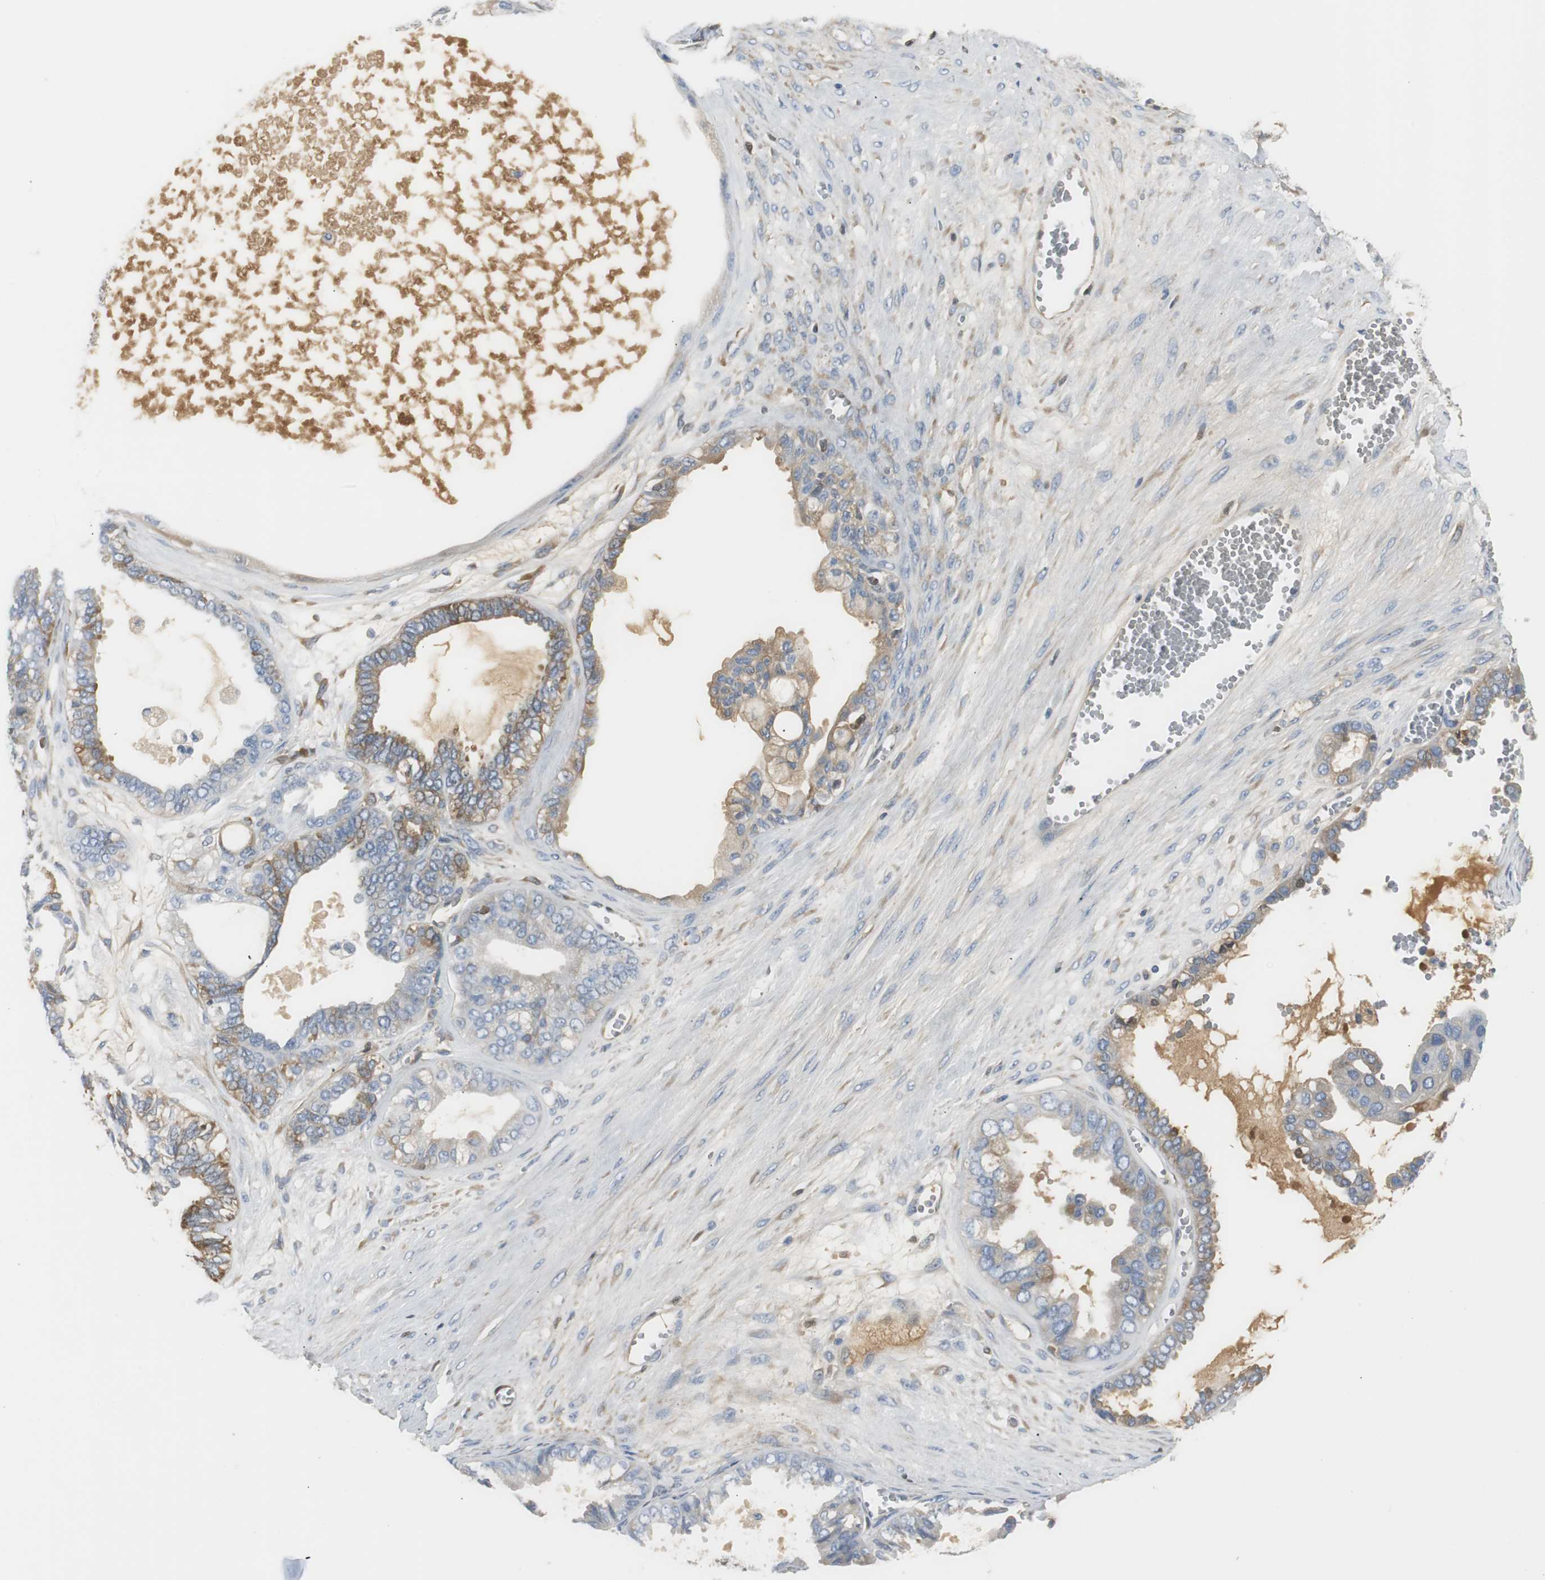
{"staining": {"intensity": "moderate", "quantity": "25%-75%", "location": "cytoplasmic/membranous"}, "tissue": "ovarian cancer", "cell_type": "Tumor cells", "image_type": "cancer", "snomed": [{"axis": "morphology", "description": "Carcinoma, NOS"}, {"axis": "morphology", "description": "Carcinoma, endometroid"}, {"axis": "topography", "description": "Ovary"}], "caption": "The micrograph shows immunohistochemical staining of ovarian cancer. There is moderate cytoplasmic/membranous positivity is appreciated in about 25%-75% of tumor cells.", "gene": "SERPINF1", "patient": {"sex": "female", "age": 50}}